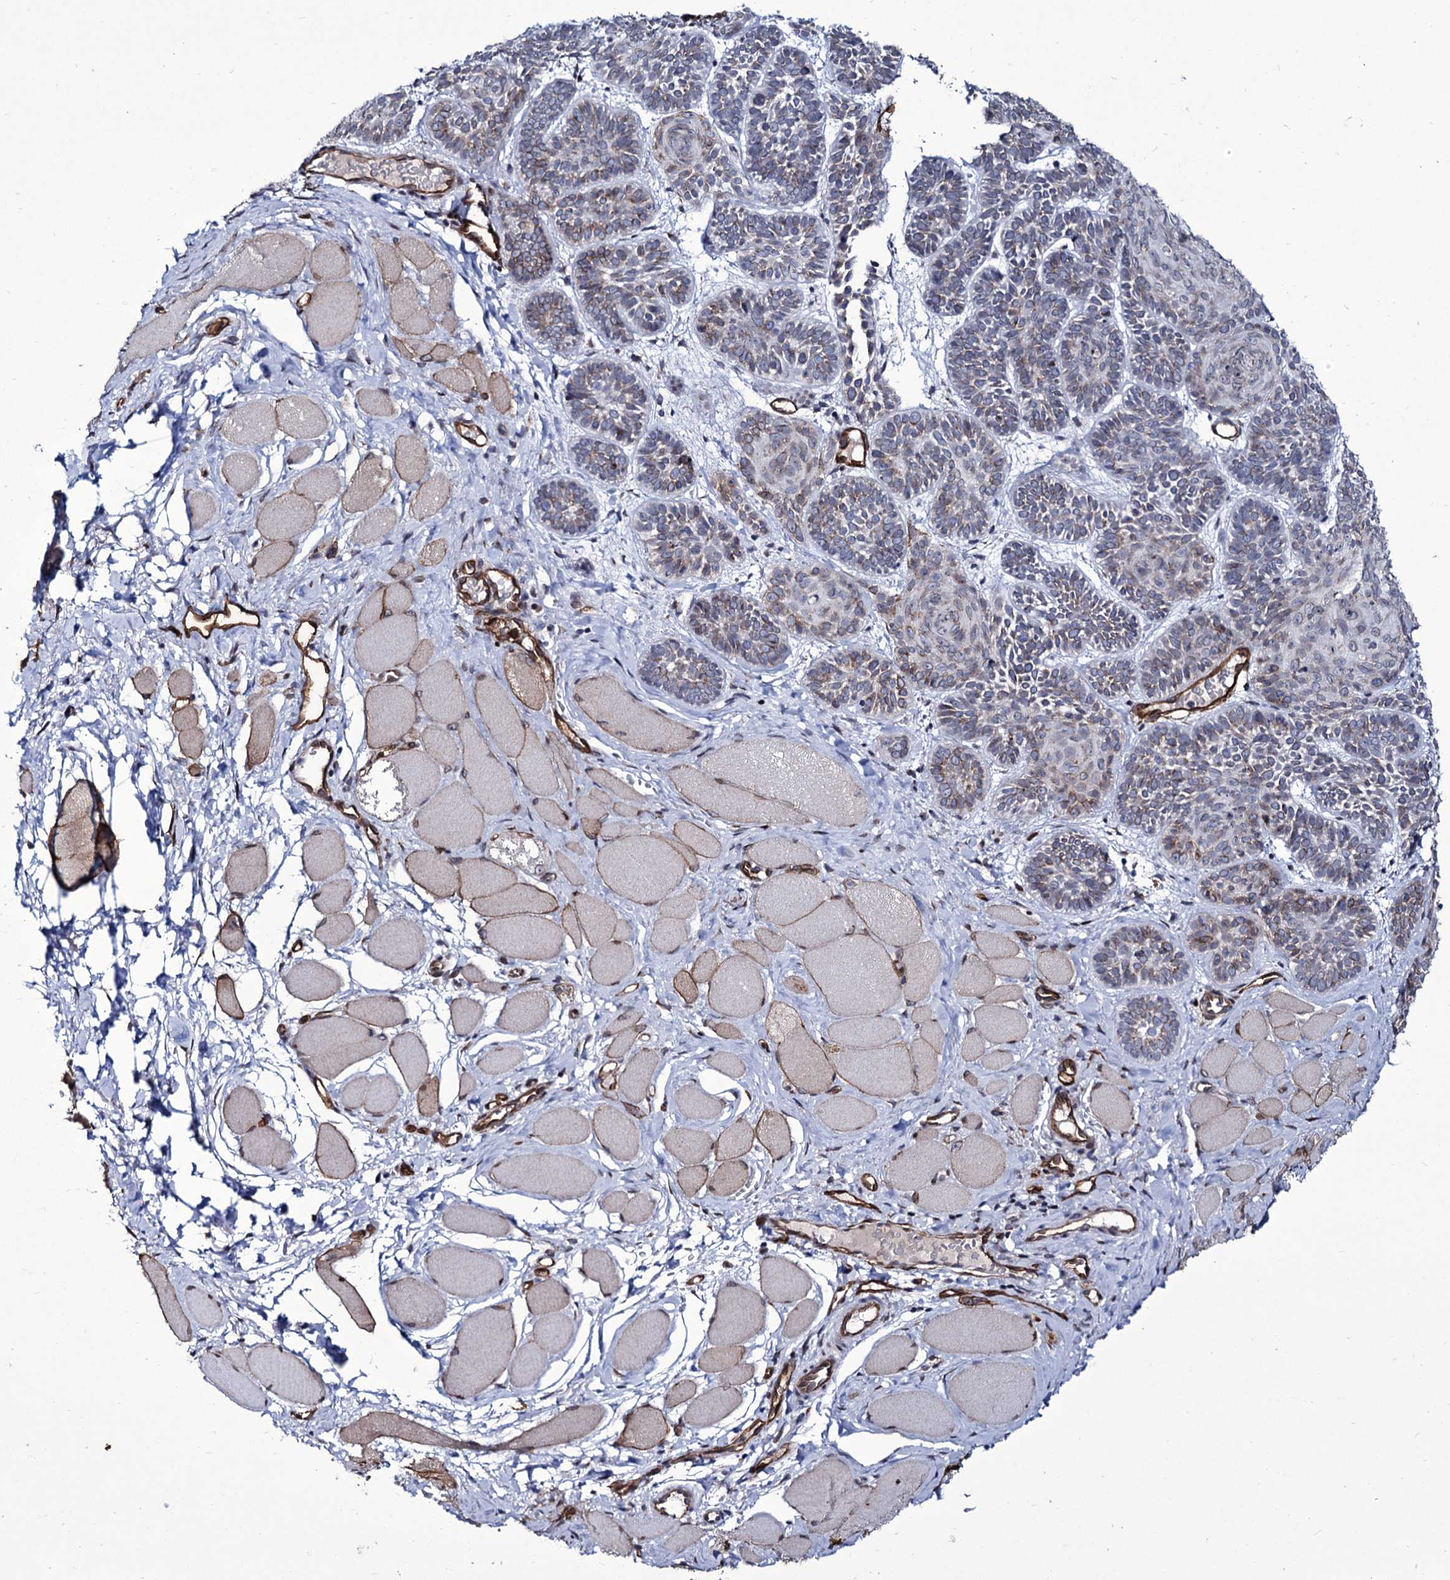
{"staining": {"intensity": "moderate", "quantity": "<25%", "location": "cytoplasmic/membranous,nuclear"}, "tissue": "skin cancer", "cell_type": "Tumor cells", "image_type": "cancer", "snomed": [{"axis": "morphology", "description": "Basal cell carcinoma"}, {"axis": "topography", "description": "Skin"}], "caption": "Immunohistochemistry staining of basal cell carcinoma (skin), which exhibits low levels of moderate cytoplasmic/membranous and nuclear positivity in approximately <25% of tumor cells indicating moderate cytoplasmic/membranous and nuclear protein positivity. The staining was performed using DAB (brown) for protein detection and nuclei were counterstained in hematoxylin (blue).", "gene": "ZC3H12C", "patient": {"sex": "male", "age": 85}}